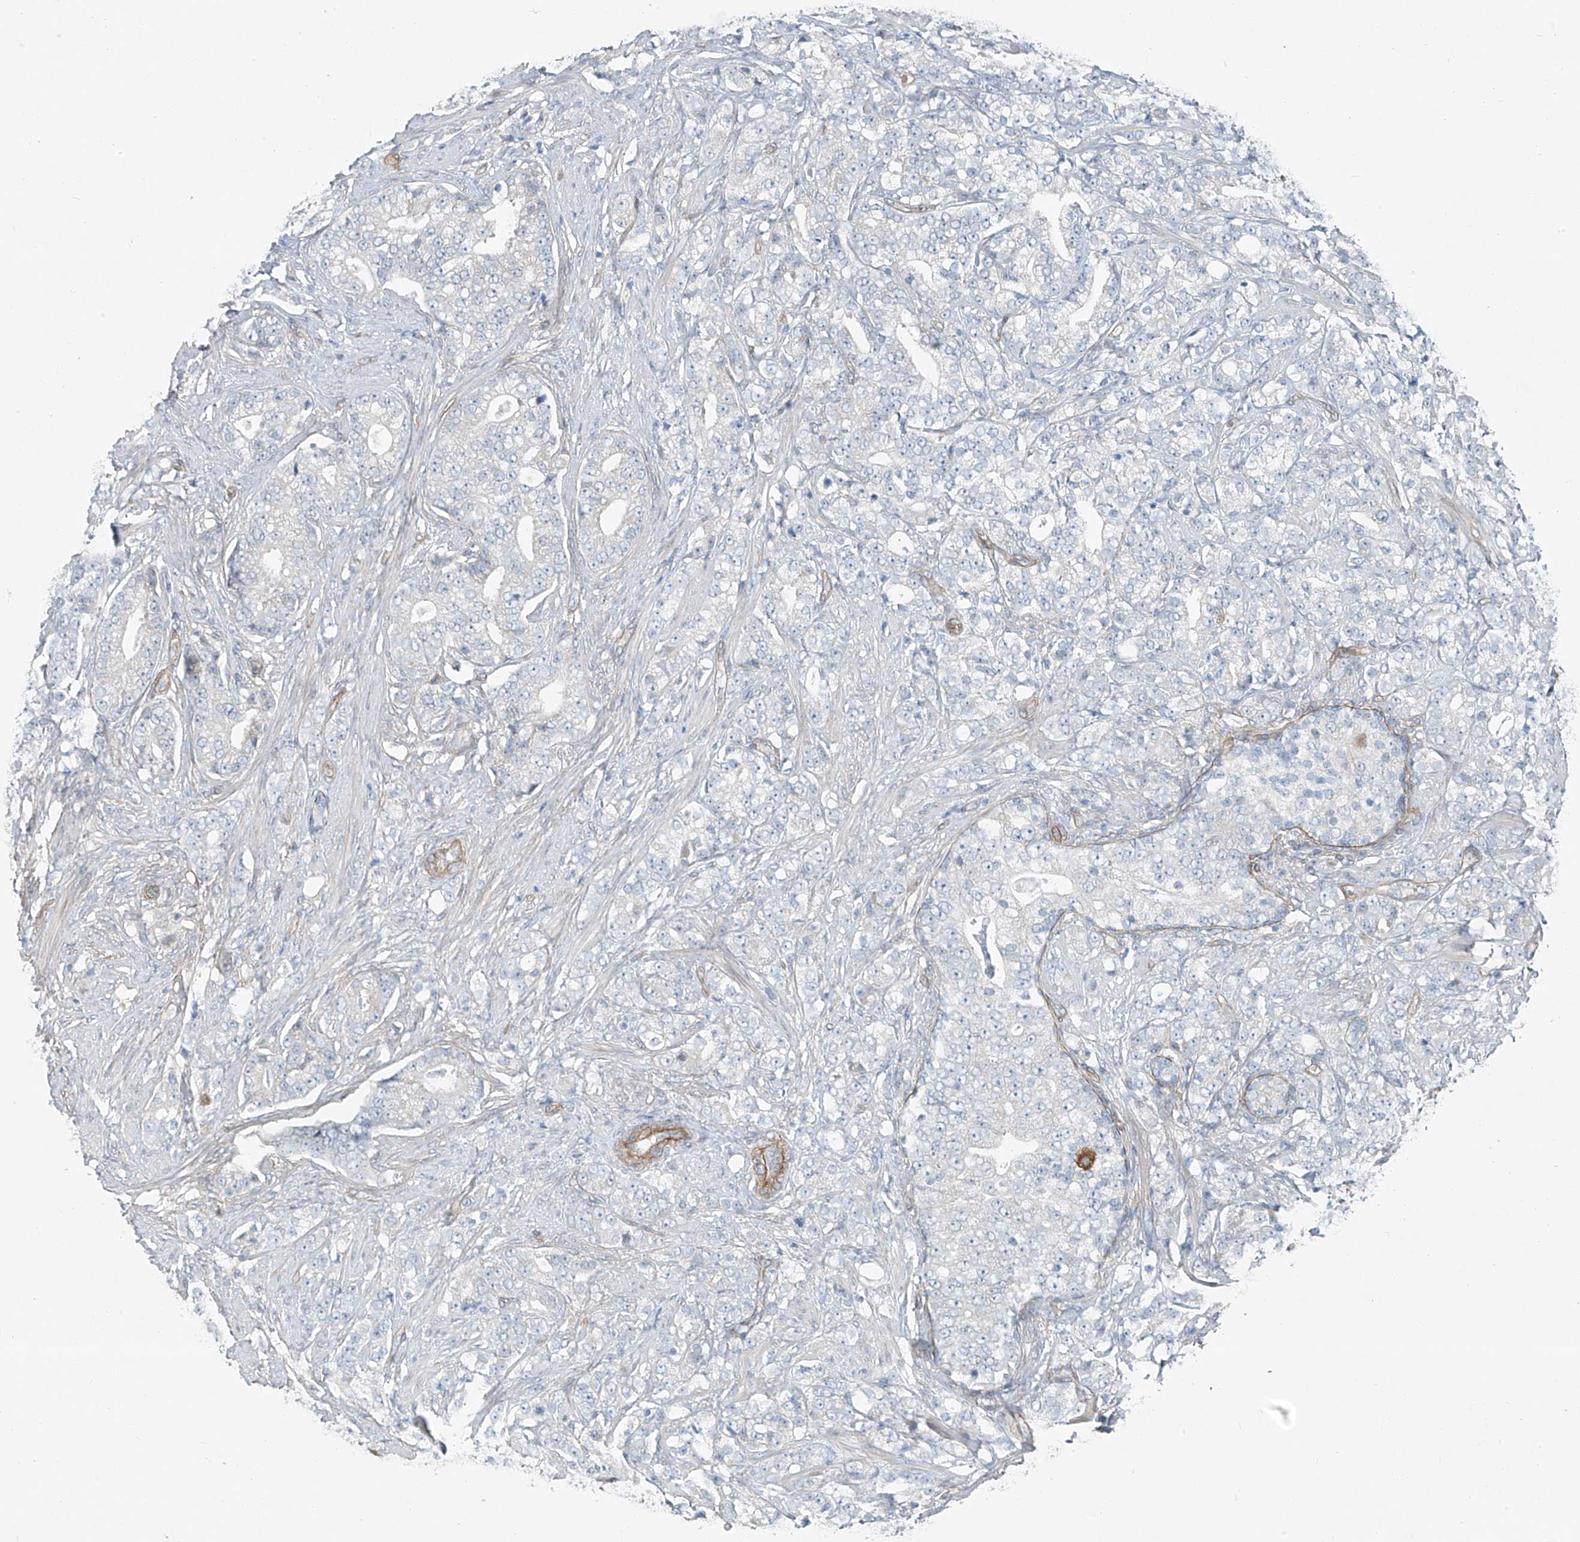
{"staining": {"intensity": "negative", "quantity": "none", "location": "none"}, "tissue": "prostate cancer", "cell_type": "Tumor cells", "image_type": "cancer", "snomed": [{"axis": "morphology", "description": "Adenocarcinoma, High grade"}, {"axis": "topography", "description": "Prostate"}], "caption": "An image of human prostate high-grade adenocarcinoma is negative for staining in tumor cells.", "gene": "TNS2", "patient": {"sex": "male", "age": 69}}